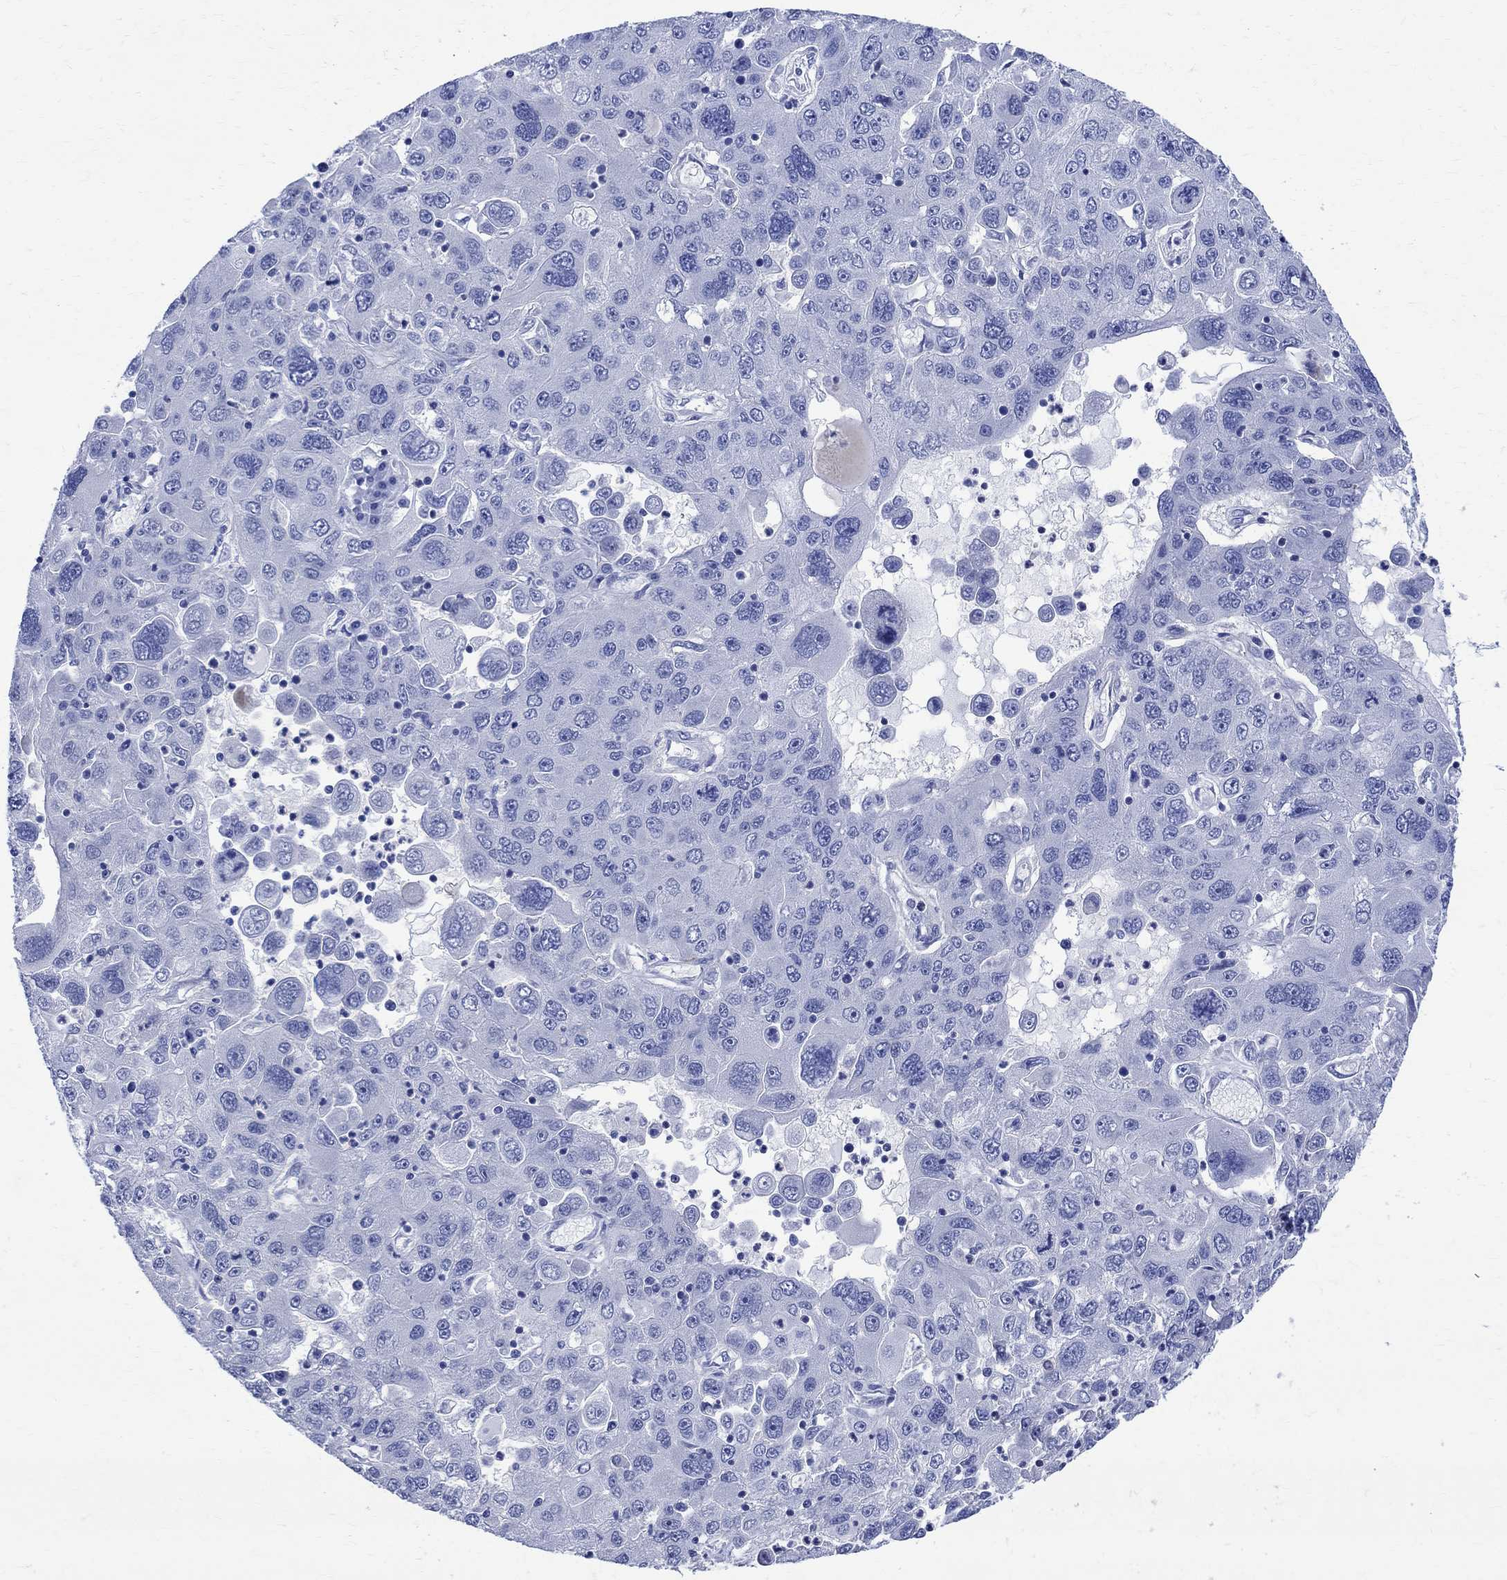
{"staining": {"intensity": "negative", "quantity": "none", "location": "none"}, "tissue": "stomach cancer", "cell_type": "Tumor cells", "image_type": "cancer", "snomed": [{"axis": "morphology", "description": "Adenocarcinoma, NOS"}, {"axis": "topography", "description": "Stomach"}], "caption": "This is an IHC micrograph of human adenocarcinoma (stomach). There is no staining in tumor cells.", "gene": "PARVB", "patient": {"sex": "male", "age": 56}}